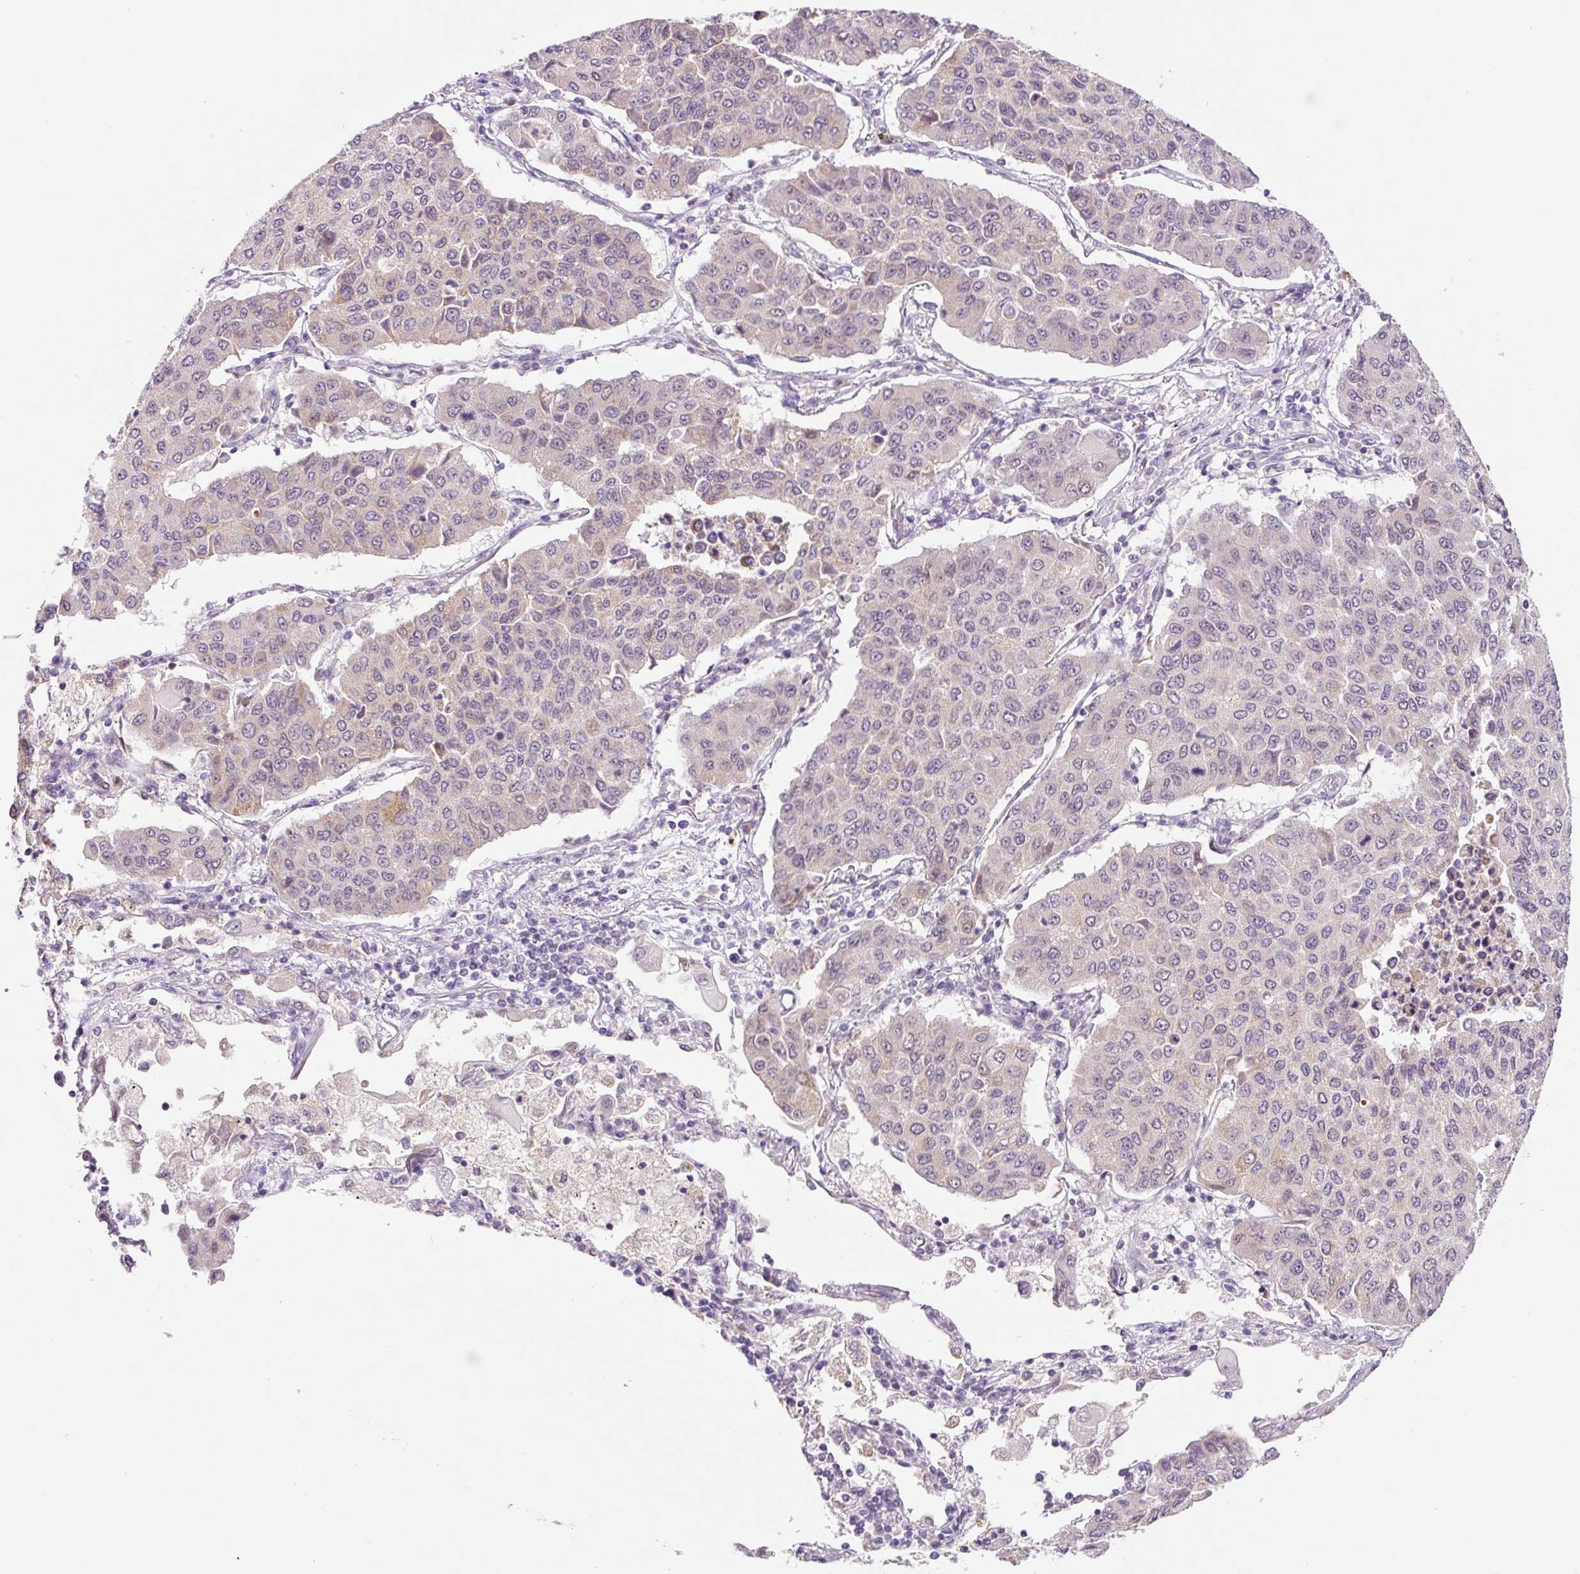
{"staining": {"intensity": "negative", "quantity": "none", "location": "none"}, "tissue": "lung cancer", "cell_type": "Tumor cells", "image_type": "cancer", "snomed": [{"axis": "morphology", "description": "Squamous cell carcinoma, NOS"}, {"axis": "topography", "description": "Lung"}], "caption": "Image shows no significant protein positivity in tumor cells of squamous cell carcinoma (lung). (Stains: DAB (3,3'-diaminobenzidine) immunohistochemistry (IHC) with hematoxylin counter stain, Microscopy: brightfield microscopy at high magnification).", "gene": "PCK2", "patient": {"sex": "male", "age": 74}}